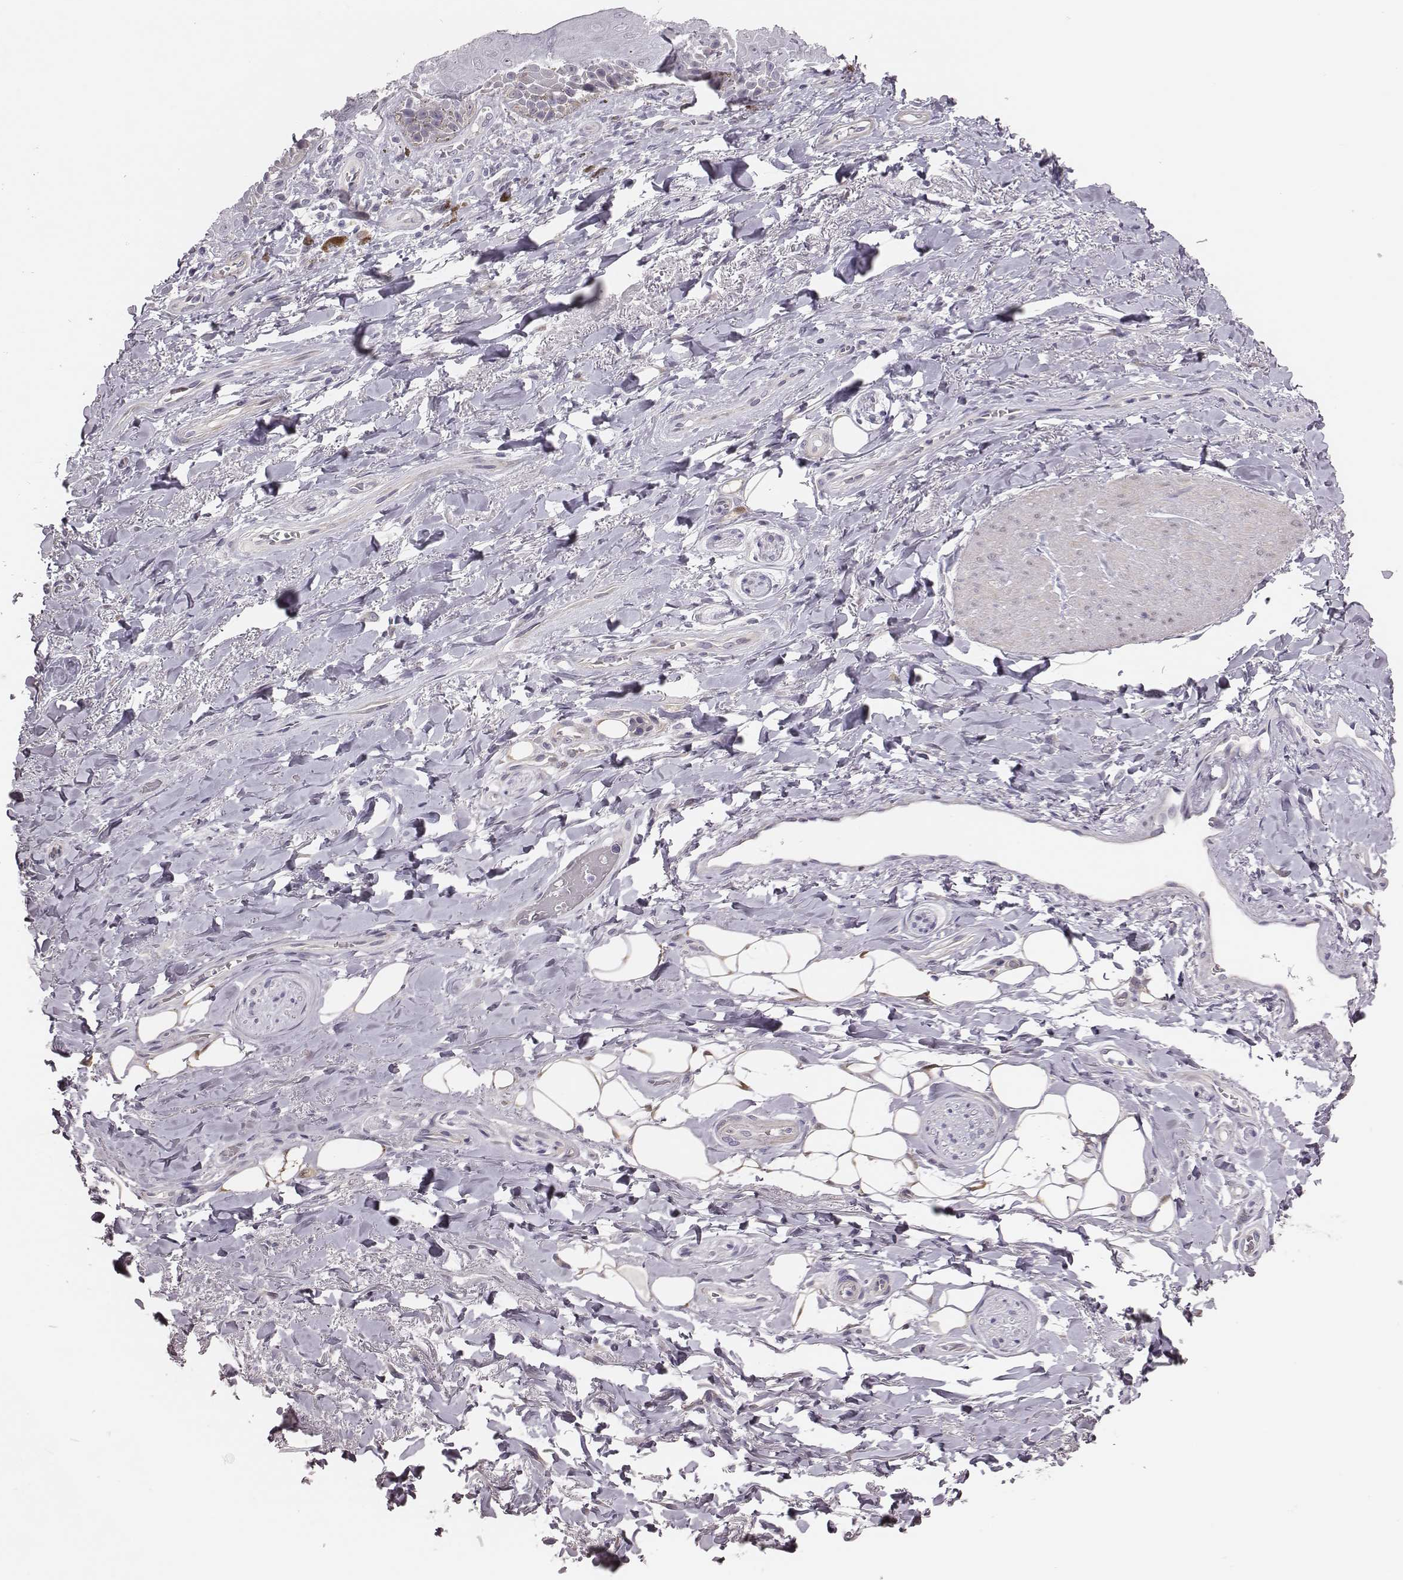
{"staining": {"intensity": "negative", "quantity": "none", "location": "none"}, "tissue": "adipose tissue", "cell_type": "Adipocytes", "image_type": "normal", "snomed": [{"axis": "morphology", "description": "Normal tissue, NOS"}, {"axis": "topography", "description": "Anal"}, {"axis": "topography", "description": "Peripheral nerve tissue"}], "caption": "IHC histopathology image of normal adipose tissue: human adipose tissue stained with DAB shows no significant protein staining in adipocytes.", "gene": "SCML2", "patient": {"sex": "male", "age": 53}}